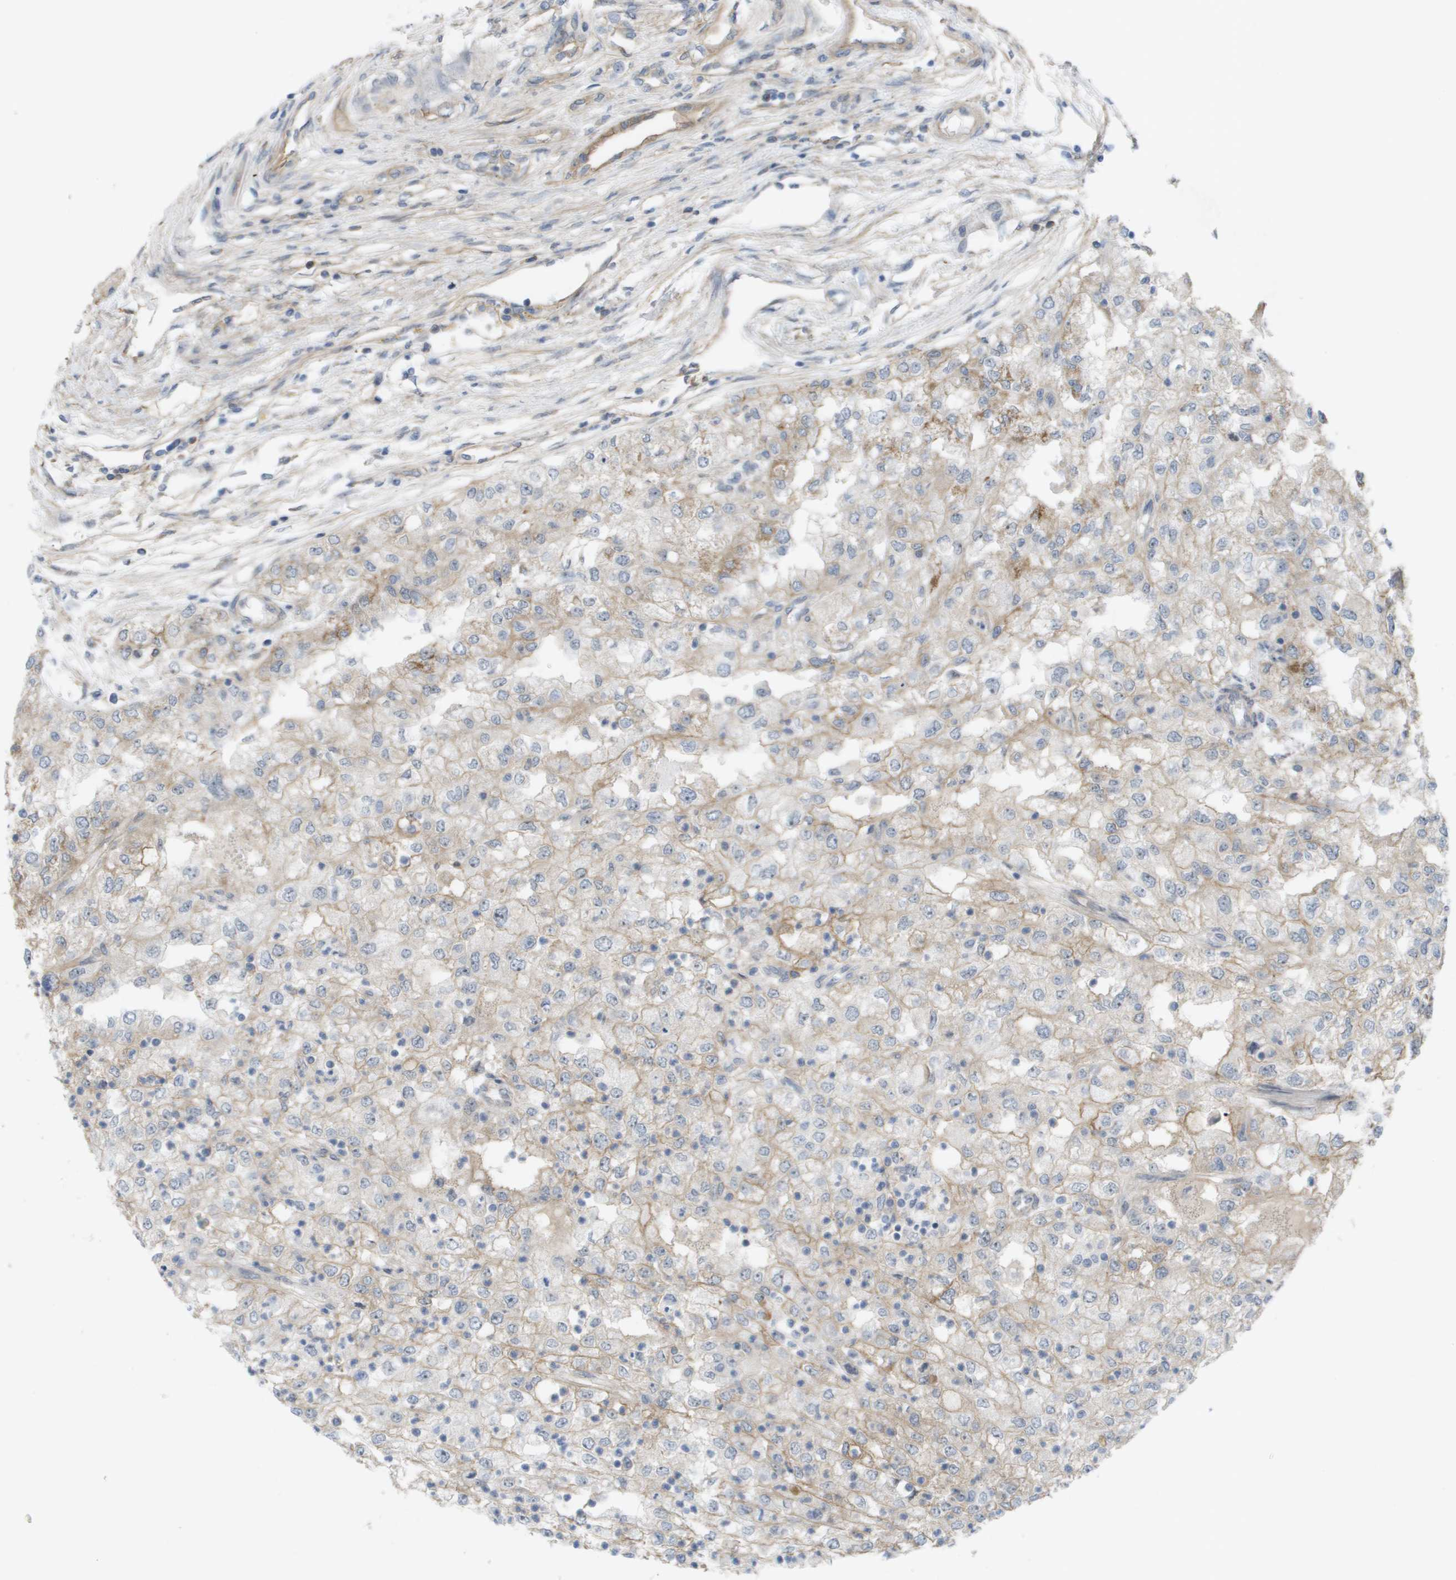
{"staining": {"intensity": "weak", "quantity": ">75%", "location": "cytoplasmic/membranous"}, "tissue": "renal cancer", "cell_type": "Tumor cells", "image_type": "cancer", "snomed": [{"axis": "morphology", "description": "Adenocarcinoma, NOS"}, {"axis": "topography", "description": "Kidney"}], "caption": "This is an image of immunohistochemistry (IHC) staining of renal cancer (adenocarcinoma), which shows weak positivity in the cytoplasmic/membranous of tumor cells.", "gene": "MTARC2", "patient": {"sex": "female", "age": 54}}